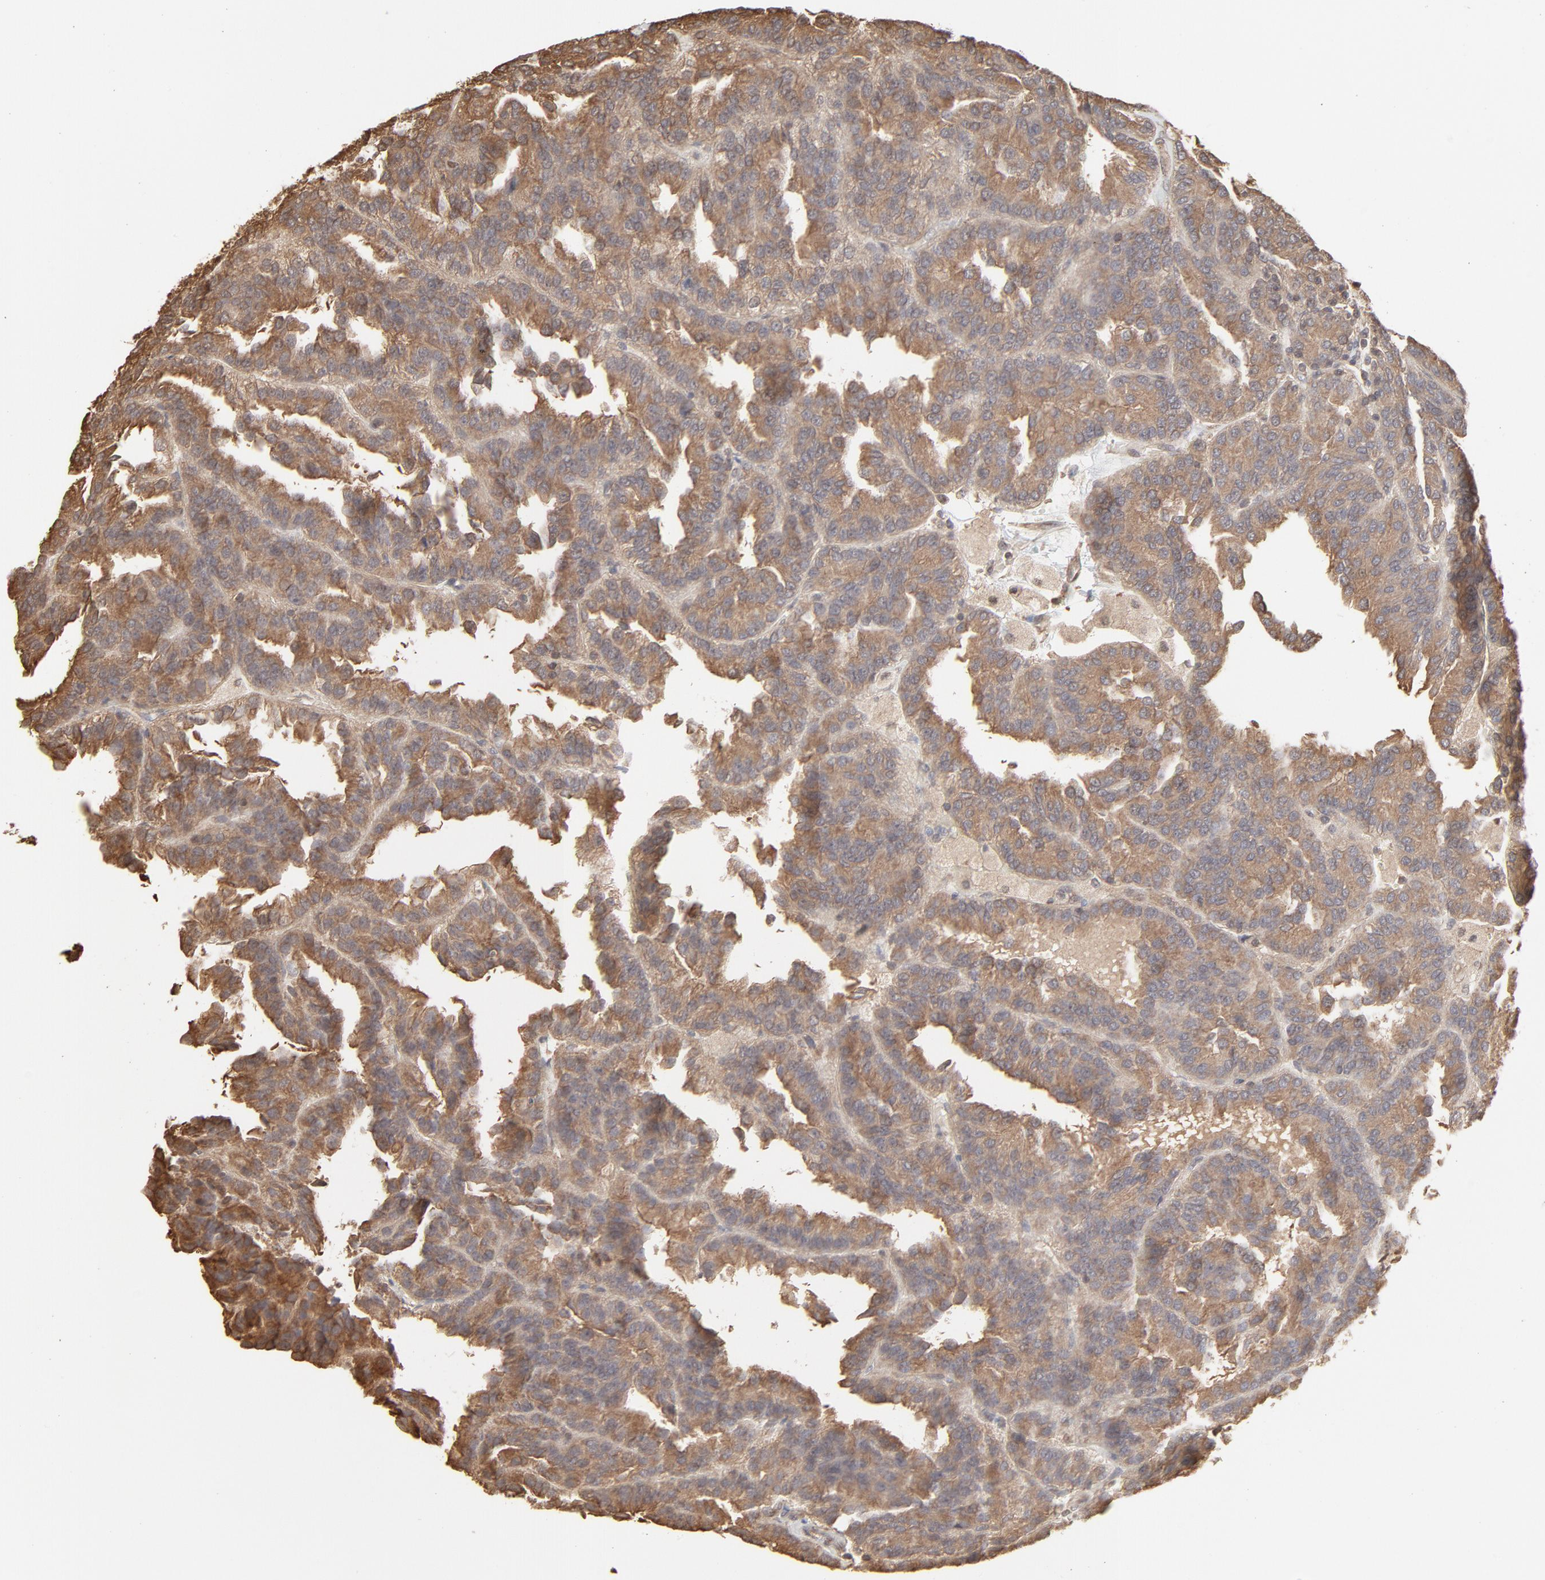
{"staining": {"intensity": "moderate", "quantity": ">75%", "location": "cytoplasmic/membranous"}, "tissue": "renal cancer", "cell_type": "Tumor cells", "image_type": "cancer", "snomed": [{"axis": "morphology", "description": "Adenocarcinoma, NOS"}, {"axis": "topography", "description": "Kidney"}], "caption": "Immunohistochemistry staining of adenocarcinoma (renal), which shows medium levels of moderate cytoplasmic/membranous staining in approximately >75% of tumor cells indicating moderate cytoplasmic/membranous protein expression. The staining was performed using DAB (3,3'-diaminobenzidine) (brown) for protein detection and nuclei were counterstained in hematoxylin (blue).", "gene": "PPP2CA", "patient": {"sex": "male", "age": 46}}